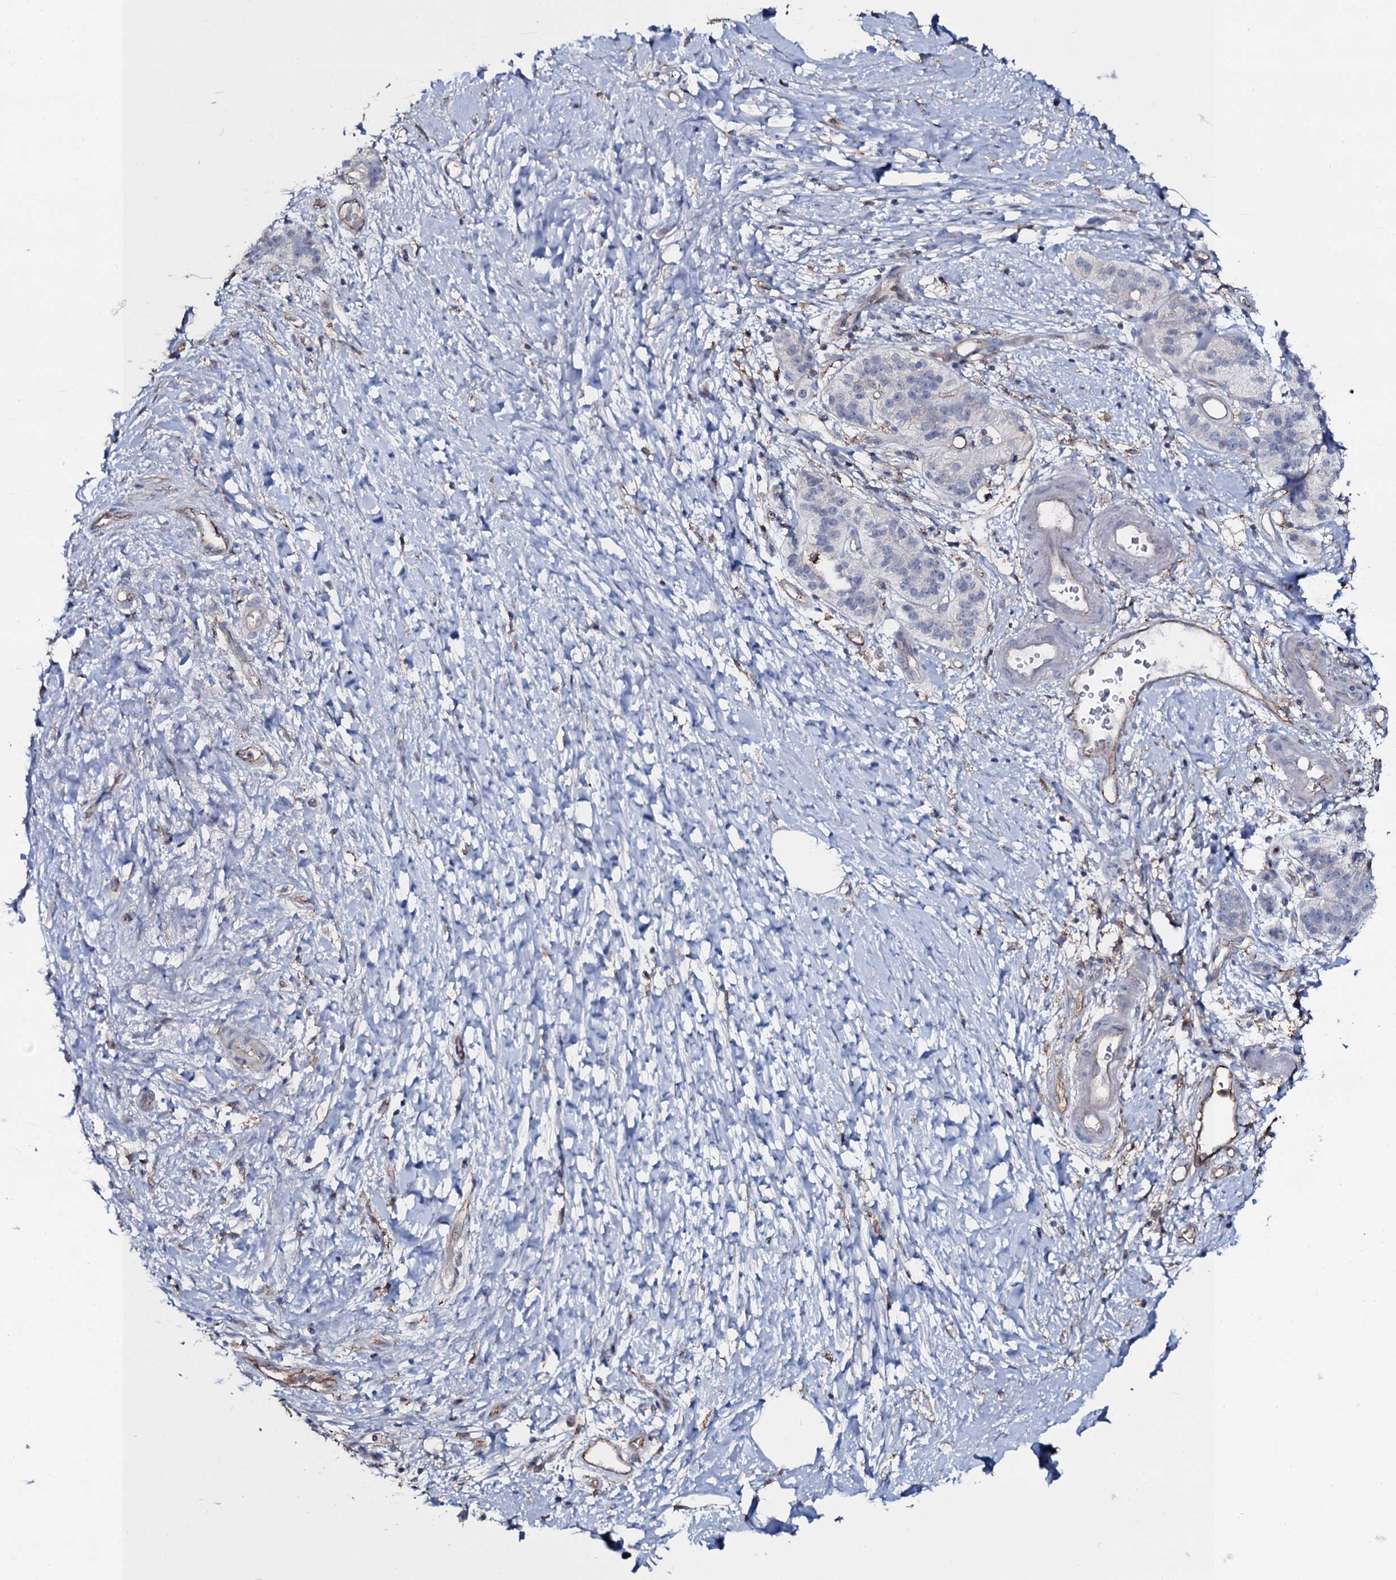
{"staining": {"intensity": "negative", "quantity": "none", "location": "none"}, "tissue": "pancreatic cancer", "cell_type": "Tumor cells", "image_type": "cancer", "snomed": [{"axis": "morphology", "description": "Adenocarcinoma, NOS"}, {"axis": "topography", "description": "Pancreas"}], "caption": "Pancreatic adenocarcinoma was stained to show a protein in brown. There is no significant positivity in tumor cells.", "gene": "SNAP23", "patient": {"sex": "male", "age": 50}}